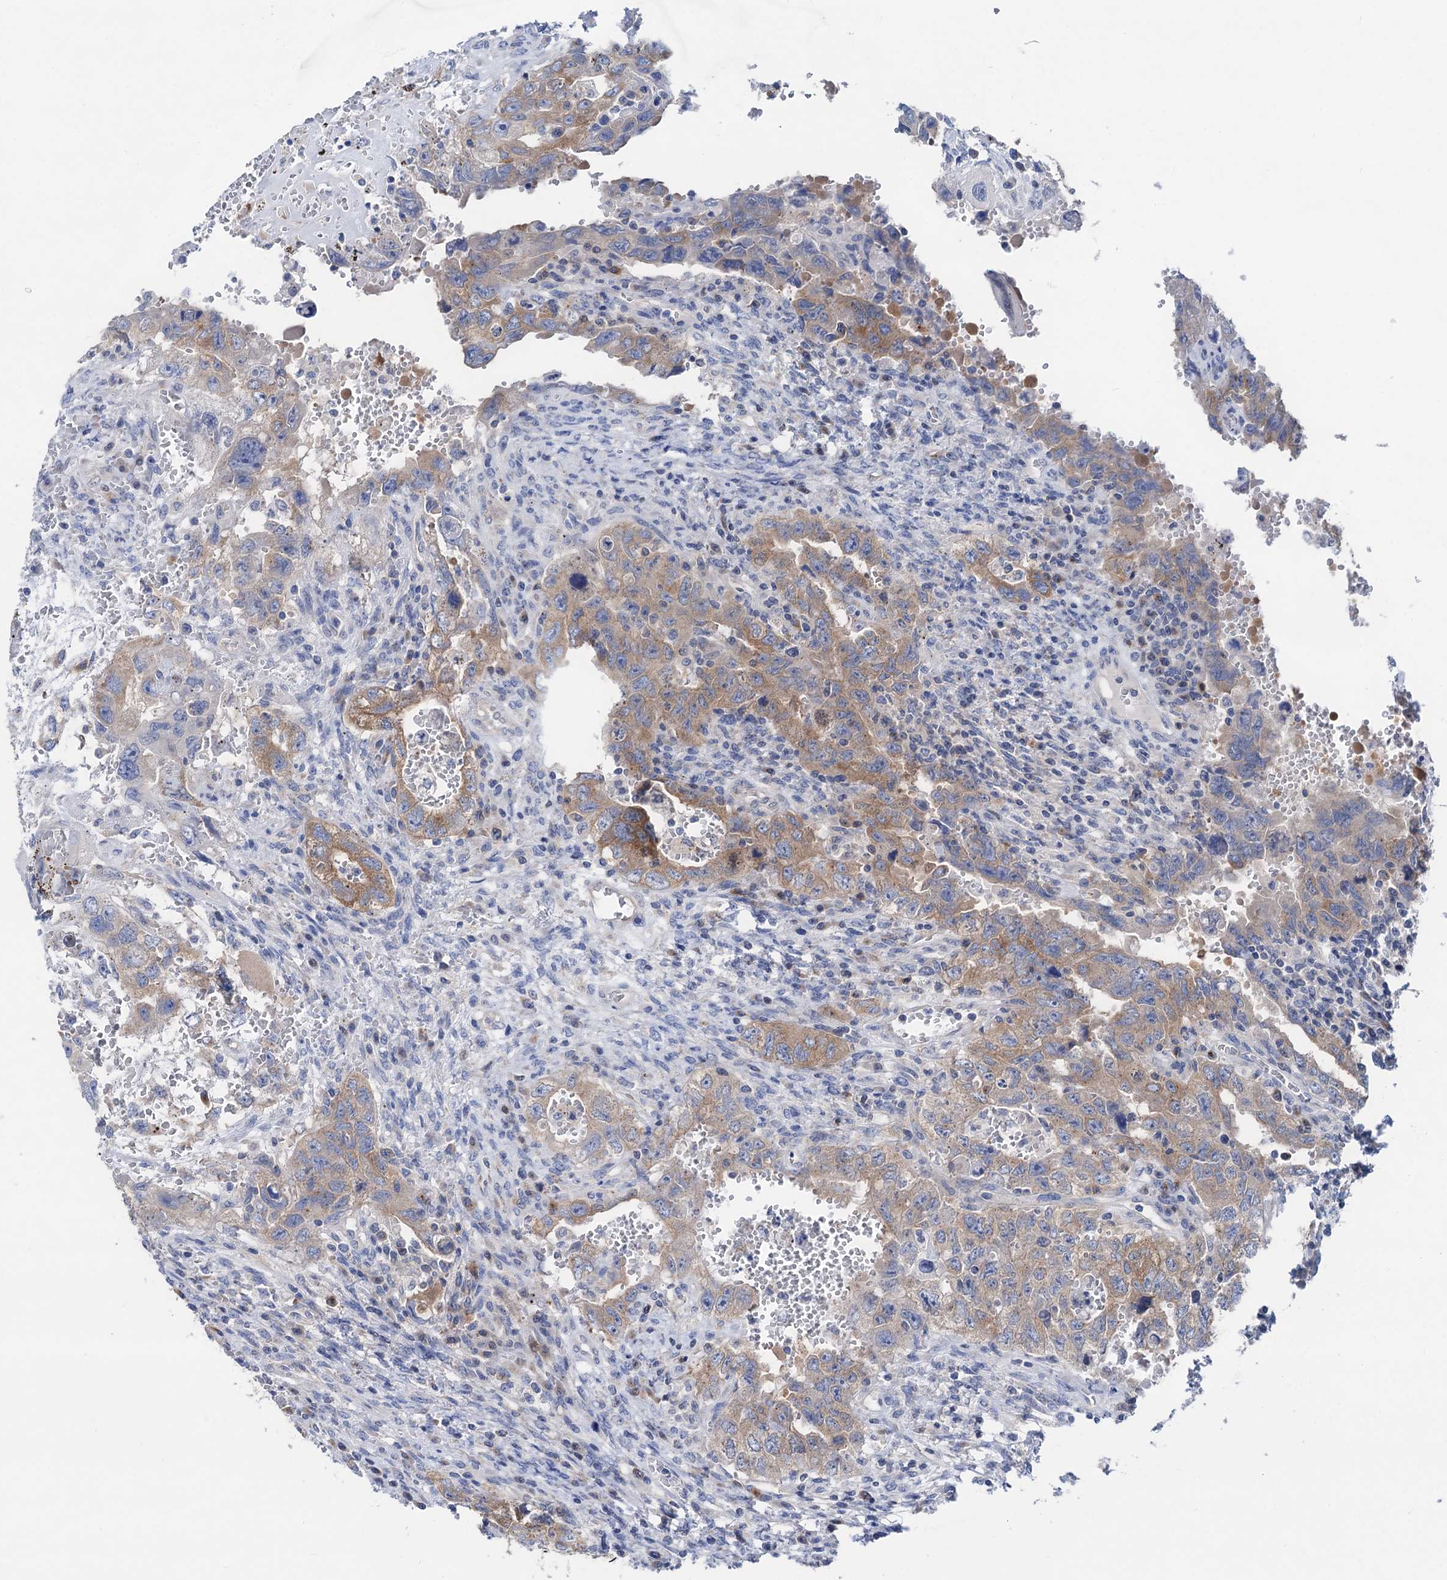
{"staining": {"intensity": "moderate", "quantity": ">75%", "location": "cytoplasmic/membranous"}, "tissue": "testis cancer", "cell_type": "Tumor cells", "image_type": "cancer", "snomed": [{"axis": "morphology", "description": "Carcinoma, Embryonal, NOS"}, {"axis": "topography", "description": "Testis"}], "caption": "A brown stain highlights moderate cytoplasmic/membranous expression of a protein in human testis embryonal carcinoma tumor cells.", "gene": "ZNRD2", "patient": {"sex": "male", "age": 26}}